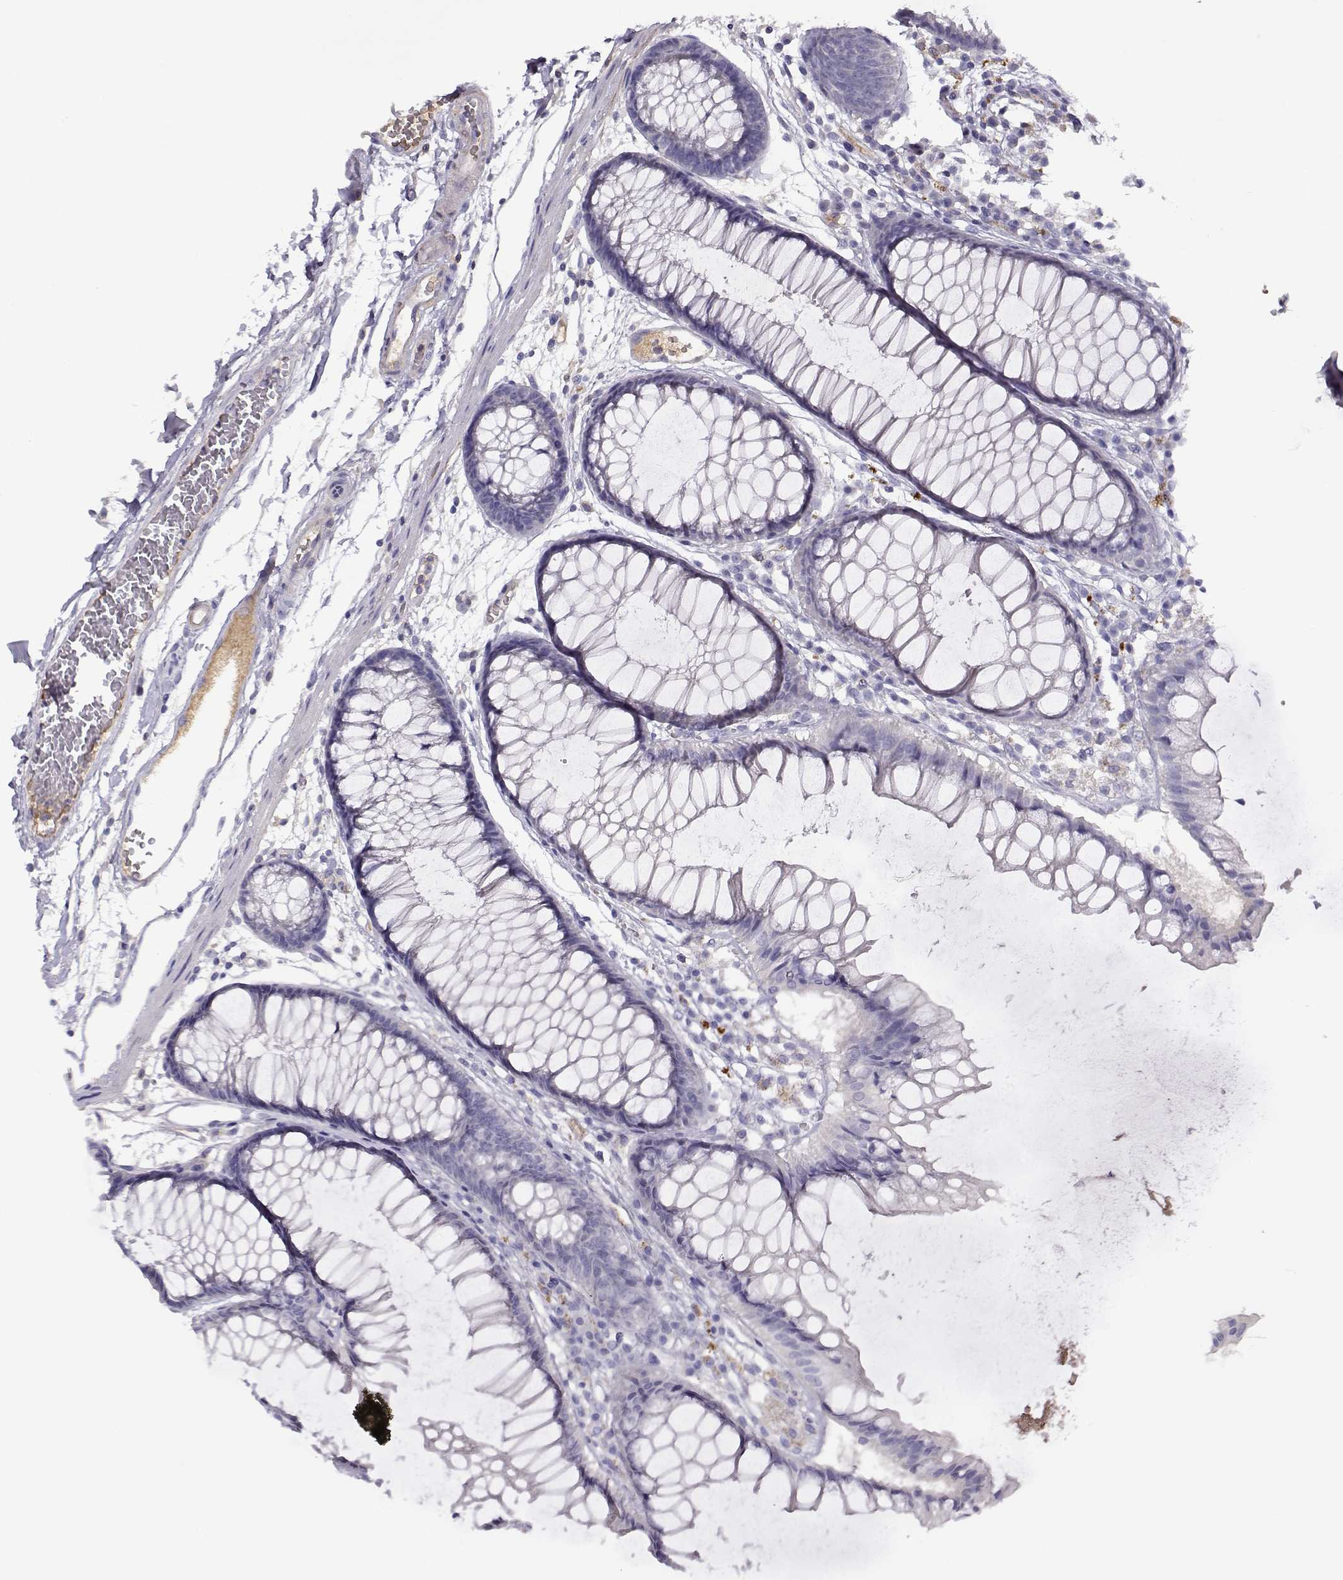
{"staining": {"intensity": "negative", "quantity": "none", "location": "none"}, "tissue": "colon", "cell_type": "Endothelial cells", "image_type": "normal", "snomed": [{"axis": "morphology", "description": "Normal tissue, NOS"}, {"axis": "morphology", "description": "Adenocarcinoma, NOS"}, {"axis": "topography", "description": "Colon"}], "caption": "The histopathology image demonstrates no significant expression in endothelial cells of colon.", "gene": "SLCO6A1", "patient": {"sex": "male", "age": 65}}